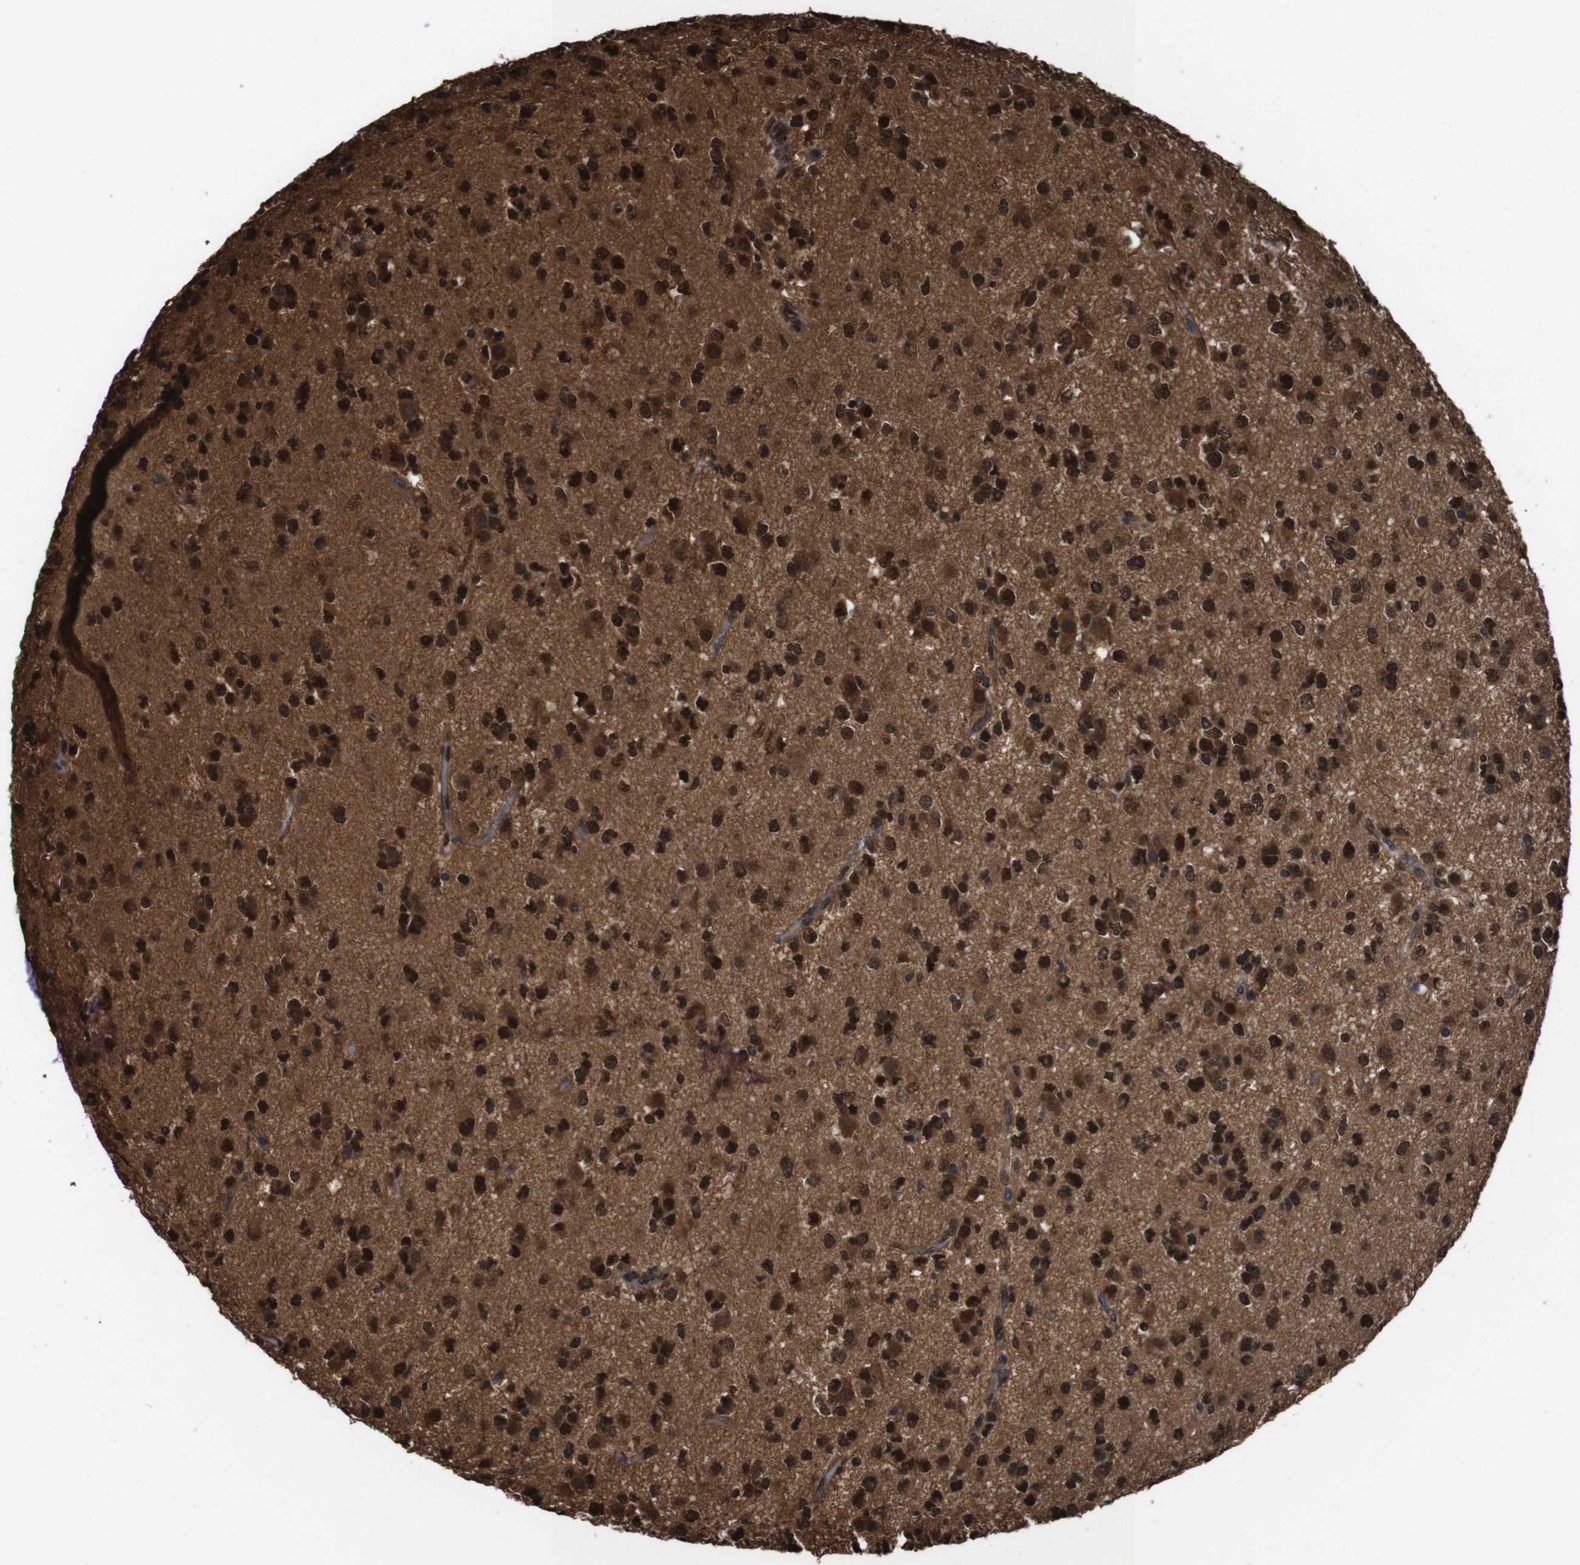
{"staining": {"intensity": "strong", "quantity": ">75%", "location": "cytoplasmic/membranous,nuclear"}, "tissue": "glioma", "cell_type": "Tumor cells", "image_type": "cancer", "snomed": [{"axis": "morphology", "description": "Glioma, malignant, Low grade"}, {"axis": "topography", "description": "Brain"}], "caption": "Protein staining displays strong cytoplasmic/membranous and nuclear staining in about >75% of tumor cells in malignant glioma (low-grade).", "gene": "VCP", "patient": {"sex": "male", "age": 42}}